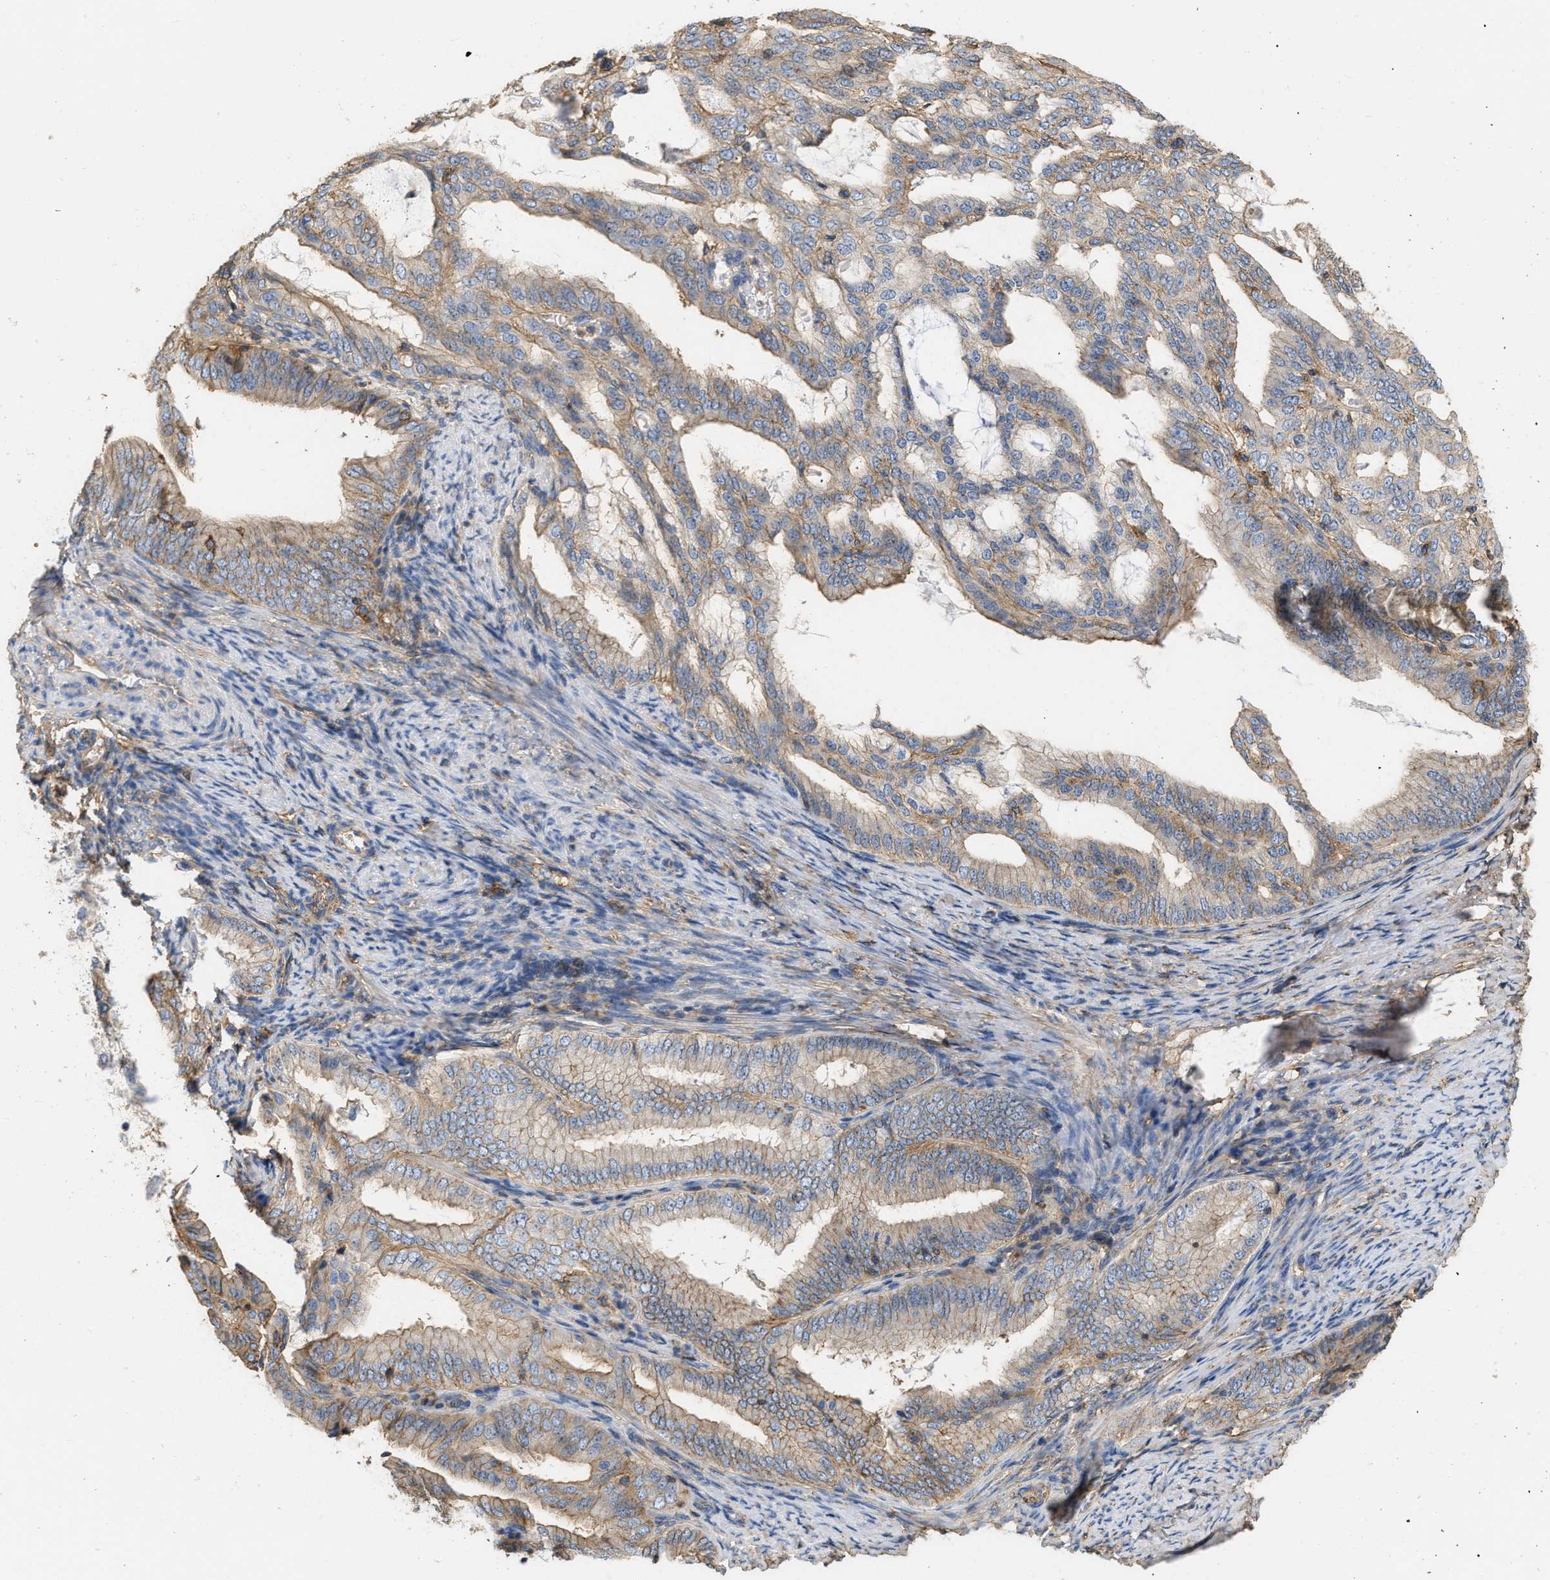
{"staining": {"intensity": "moderate", "quantity": ">75%", "location": "cytoplasmic/membranous"}, "tissue": "endometrial cancer", "cell_type": "Tumor cells", "image_type": "cancer", "snomed": [{"axis": "morphology", "description": "Adenocarcinoma, NOS"}, {"axis": "topography", "description": "Endometrium"}], "caption": "Immunohistochemistry (IHC) staining of adenocarcinoma (endometrial), which reveals medium levels of moderate cytoplasmic/membranous expression in about >75% of tumor cells indicating moderate cytoplasmic/membranous protein expression. The staining was performed using DAB (3,3'-diaminobenzidine) (brown) for protein detection and nuclei were counterstained in hematoxylin (blue).", "gene": "GNB4", "patient": {"sex": "female", "age": 58}}